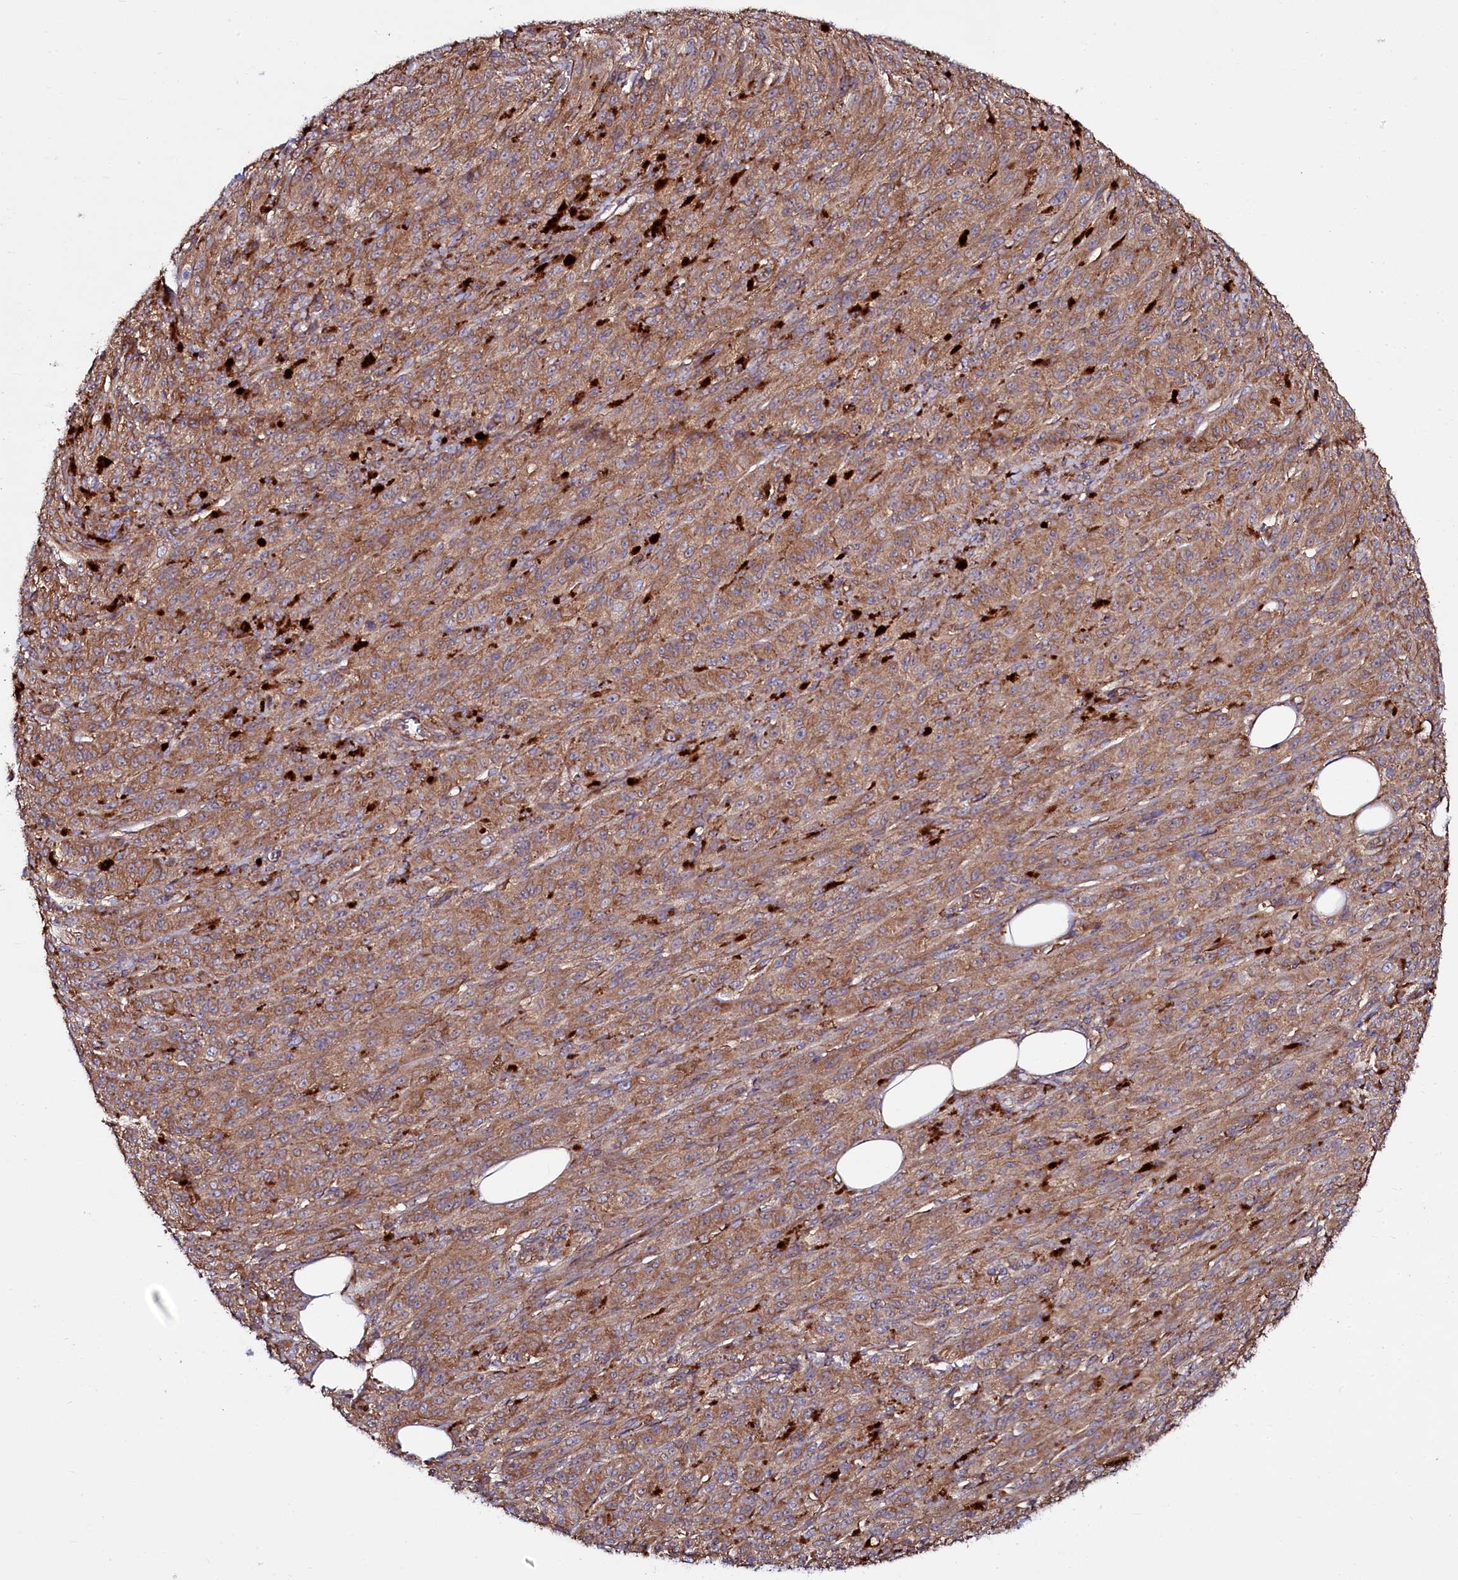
{"staining": {"intensity": "moderate", "quantity": ">75%", "location": "cytoplasmic/membranous"}, "tissue": "melanoma", "cell_type": "Tumor cells", "image_type": "cancer", "snomed": [{"axis": "morphology", "description": "Malignant melanoma, NOS"}, {"axis": "topography", "description": "Skin"}], "caption": "Immunohistochemistry (IHC) of human melanoma displays medium levels of moderate cytoplasmic/membranous expression in about >75% of tumor cells.", "gene": "USPL1", "patient": {"sex": "female", "age": 52}}